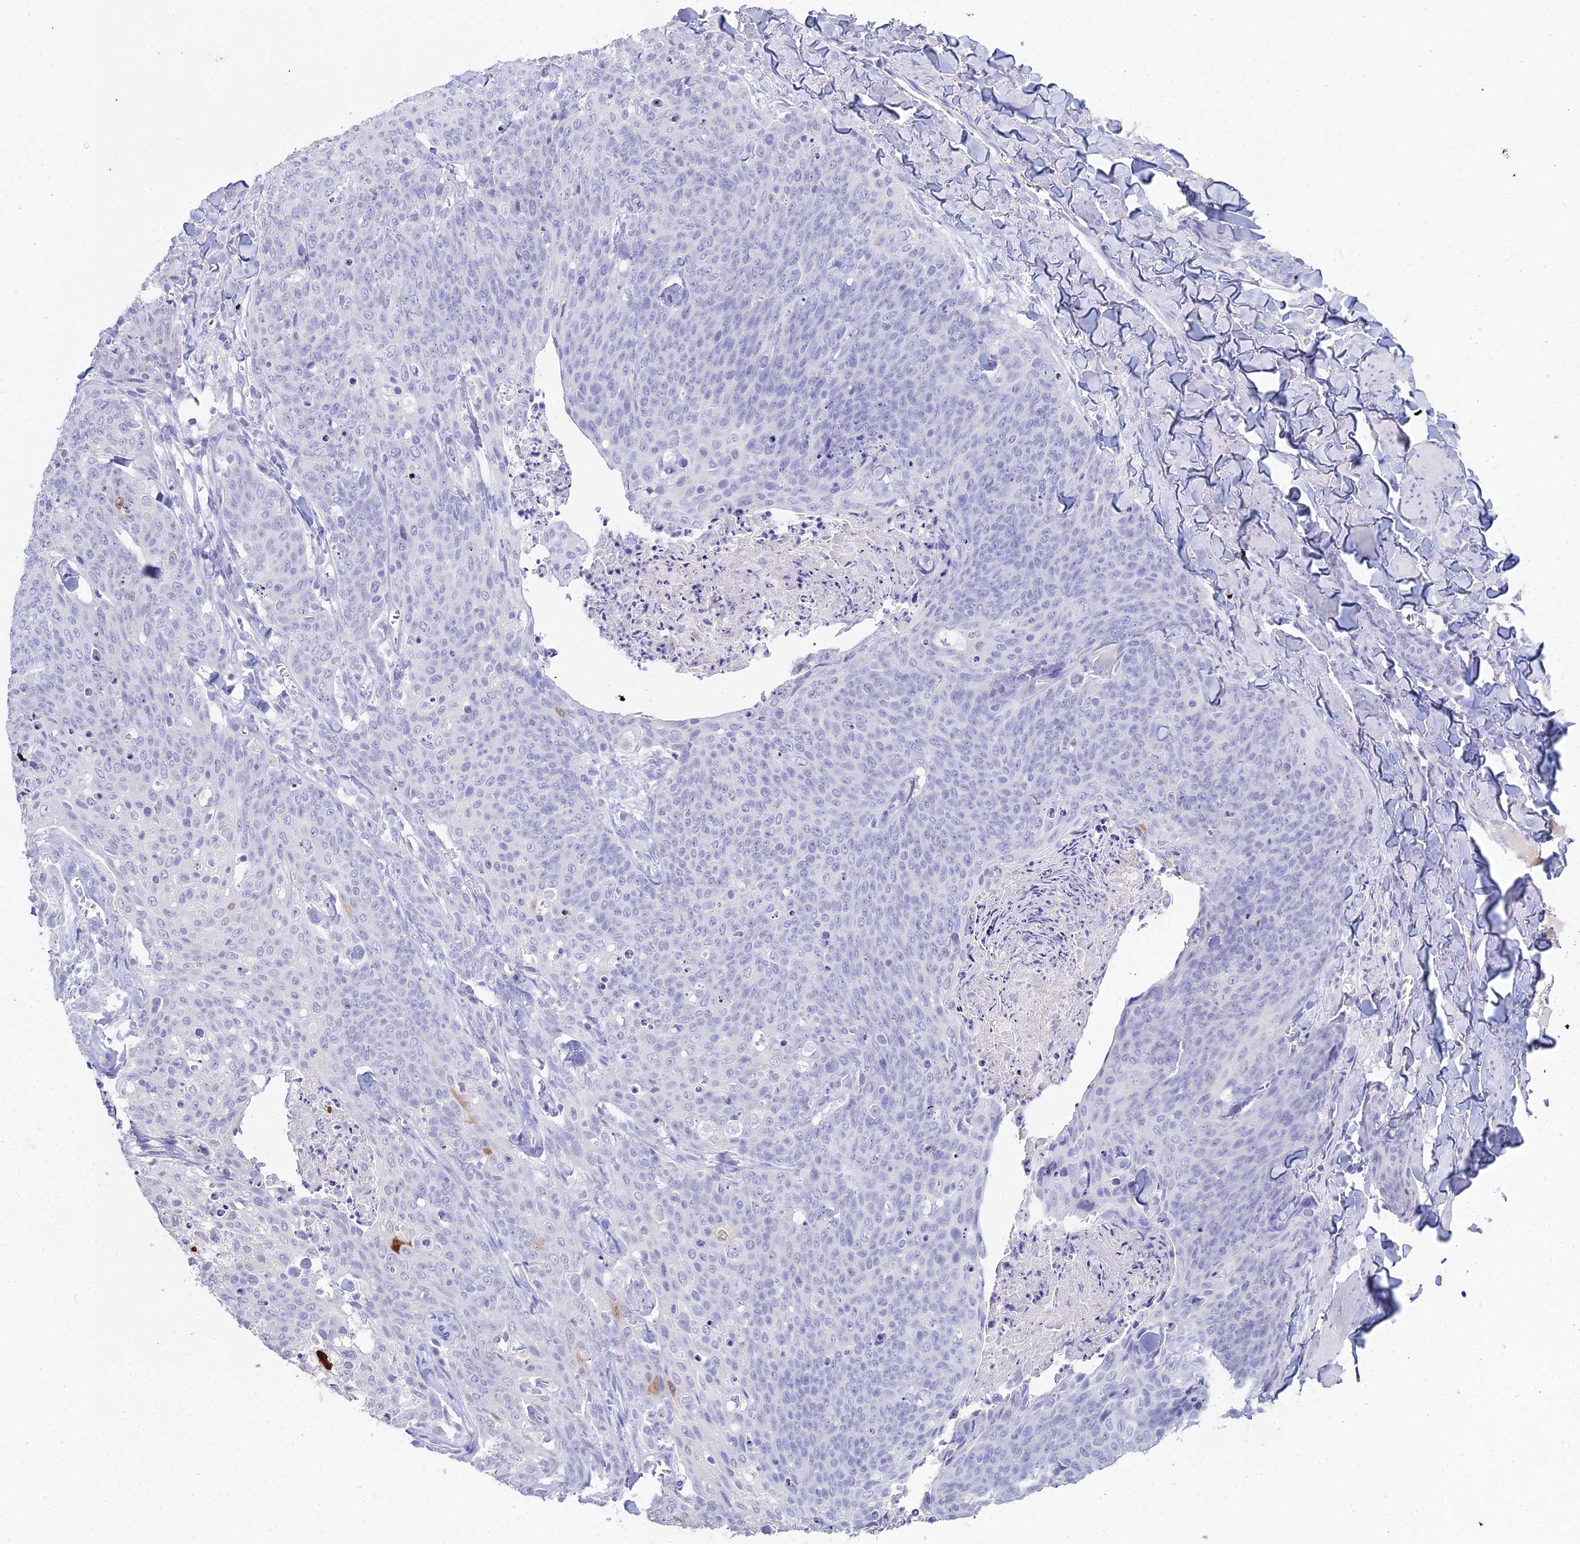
{"staining": {"intensity": "negative", "quantity": "none", "location": "none"}, "tissue": "skin cancer", "cell_type": "Tumor cells", "image_type": "cancer", "snomed": [{"axis": "morphology", "description": "Squamous cell carcinoma, NOS"}, {"axis": "topography", "description": "Skin"}, {"axis": "topography", "description": "Vulva"}], "caption": "This is an immunohistochemistry (IHC) image of human squamous cell carcinoma (skin). There is no staining in tumor cells.", "gene": "S100A7", "patient": {"sex": "female", "age": 85}}